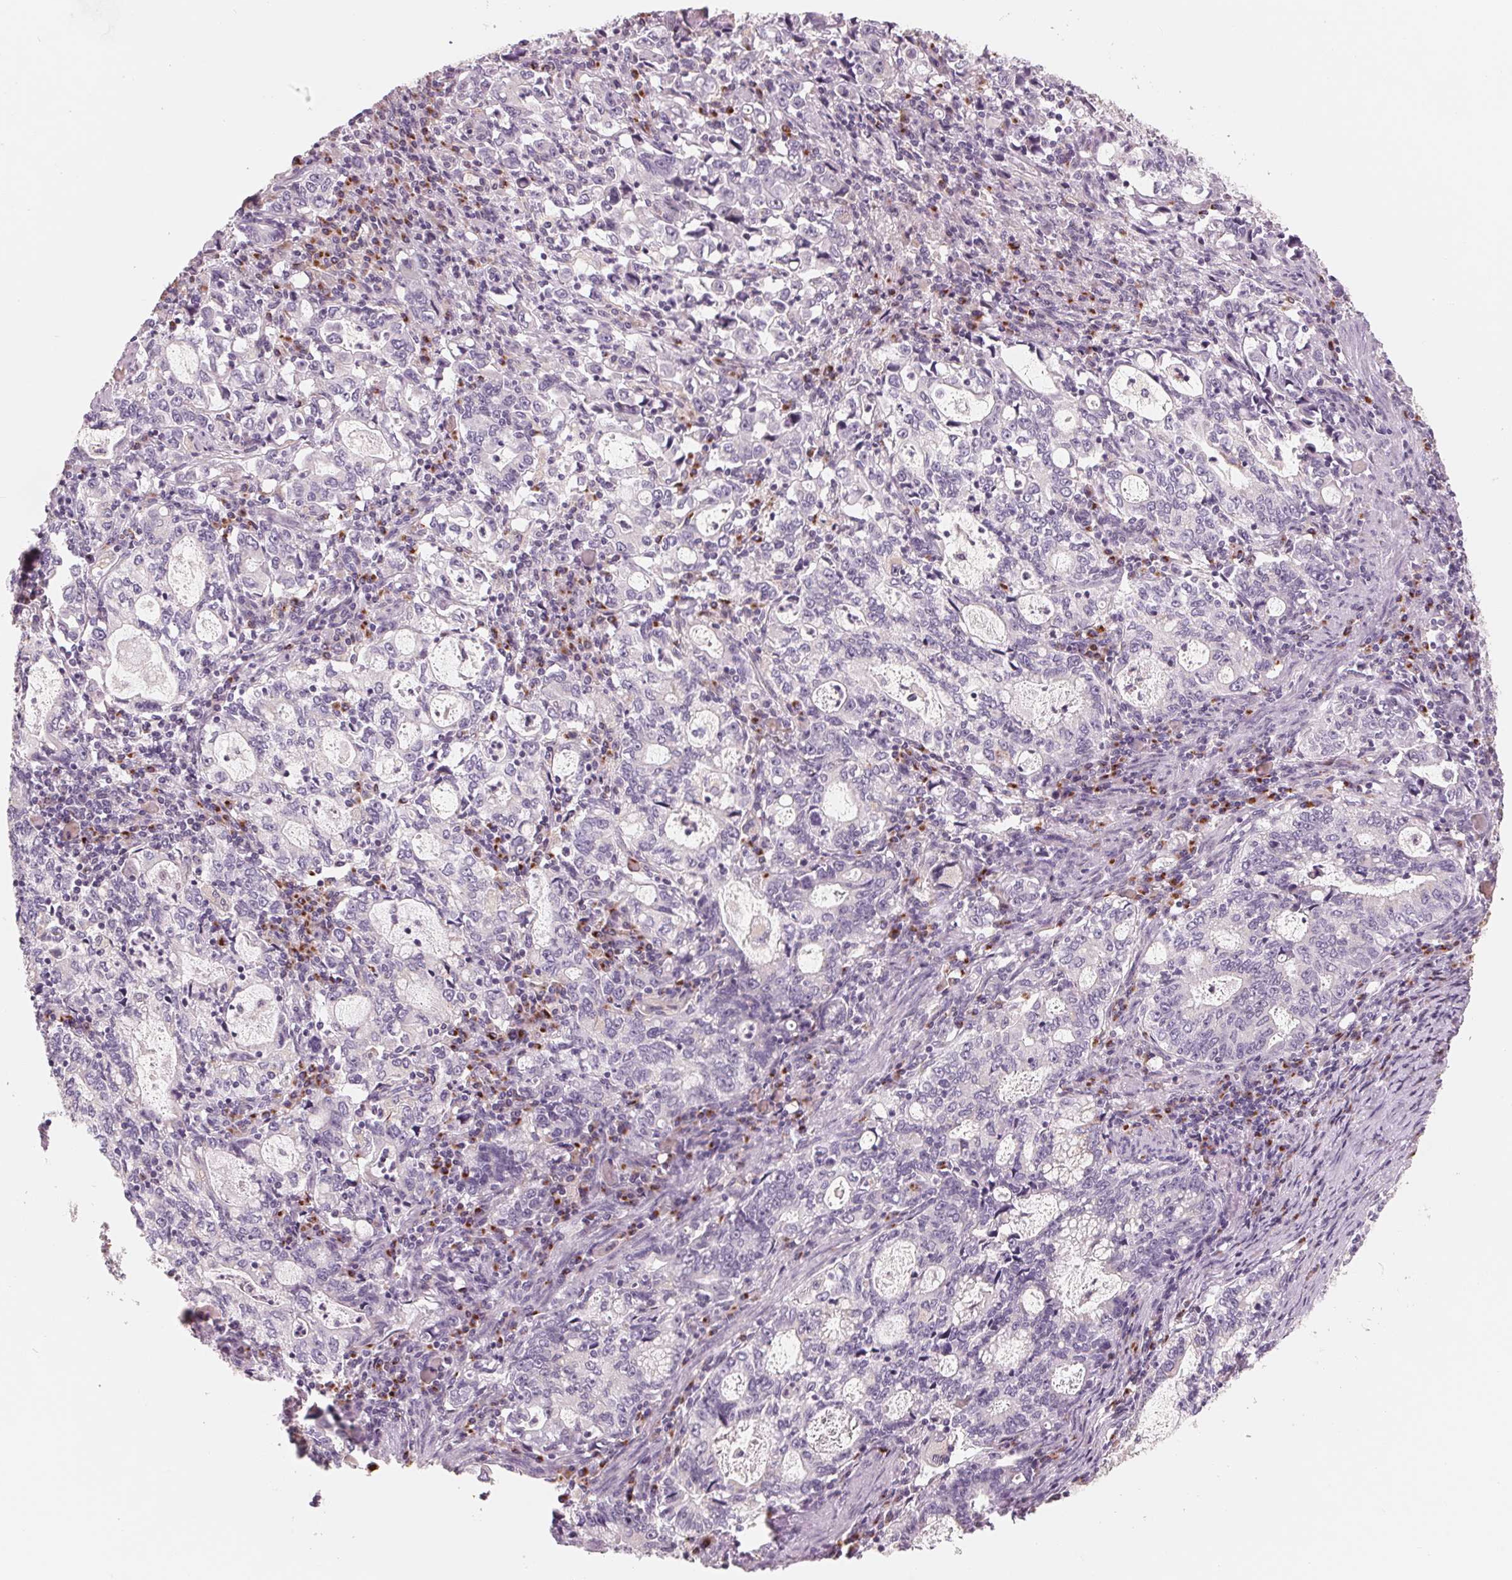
{"staining": {"intensity": "negative", "quantity": "none", "location": "none"}, "tissue": "stomach cancer", "cell_type": "Tumor cells", "image_type": "cancer", "snomed": [{"axis": "morphology", "description": "Adenocarcinoma, NOS"}, {"axis": "topography", "description": "Stomach, lower"}], "caption": "There is no significant staining in tumor cells of stomach adenocarcinoma.", "gene": "IL9R", "patient": {"sex": "female", "age": 72}}